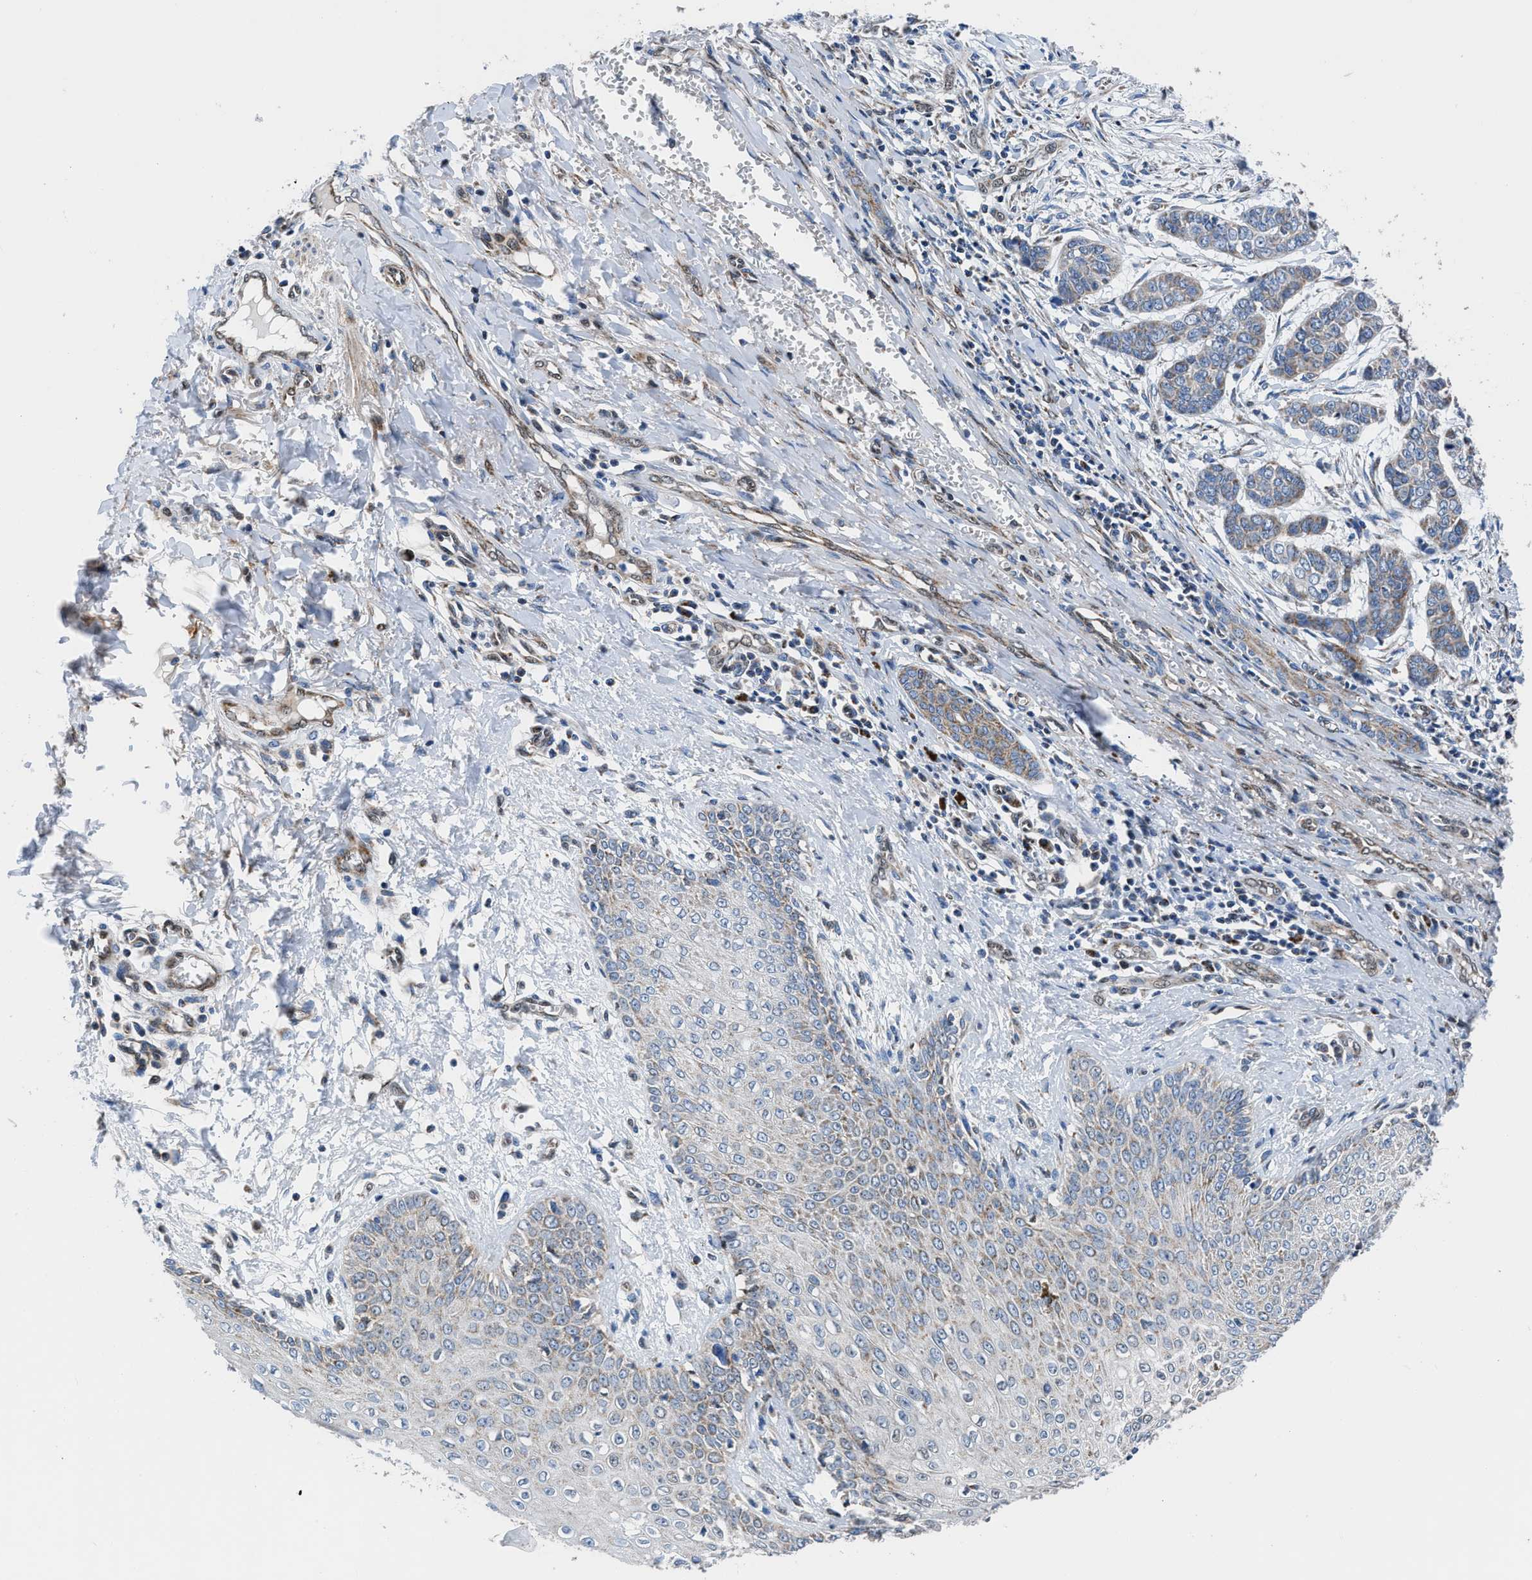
{"staining": {"intensity": "weak", "quantity": "<25%", "location": "cytoplasmic/membranous"}, "tissue": "skin cancer", "cell_type": "Tumor cells", "image_type": "cancer", "snomed": [{"axis": "morphology", "description": "Basal cell carcinoma"}, {"axis": "topography", "description": "Skin"}], "caption": "High power microscopy photomicrograph of an IHC photomicrograph of basal cell carcinoma (skin), revealing no significant staining in tumor cells.", "gene": "LMO2", "patient": {"sex": "female", "age": 64}}